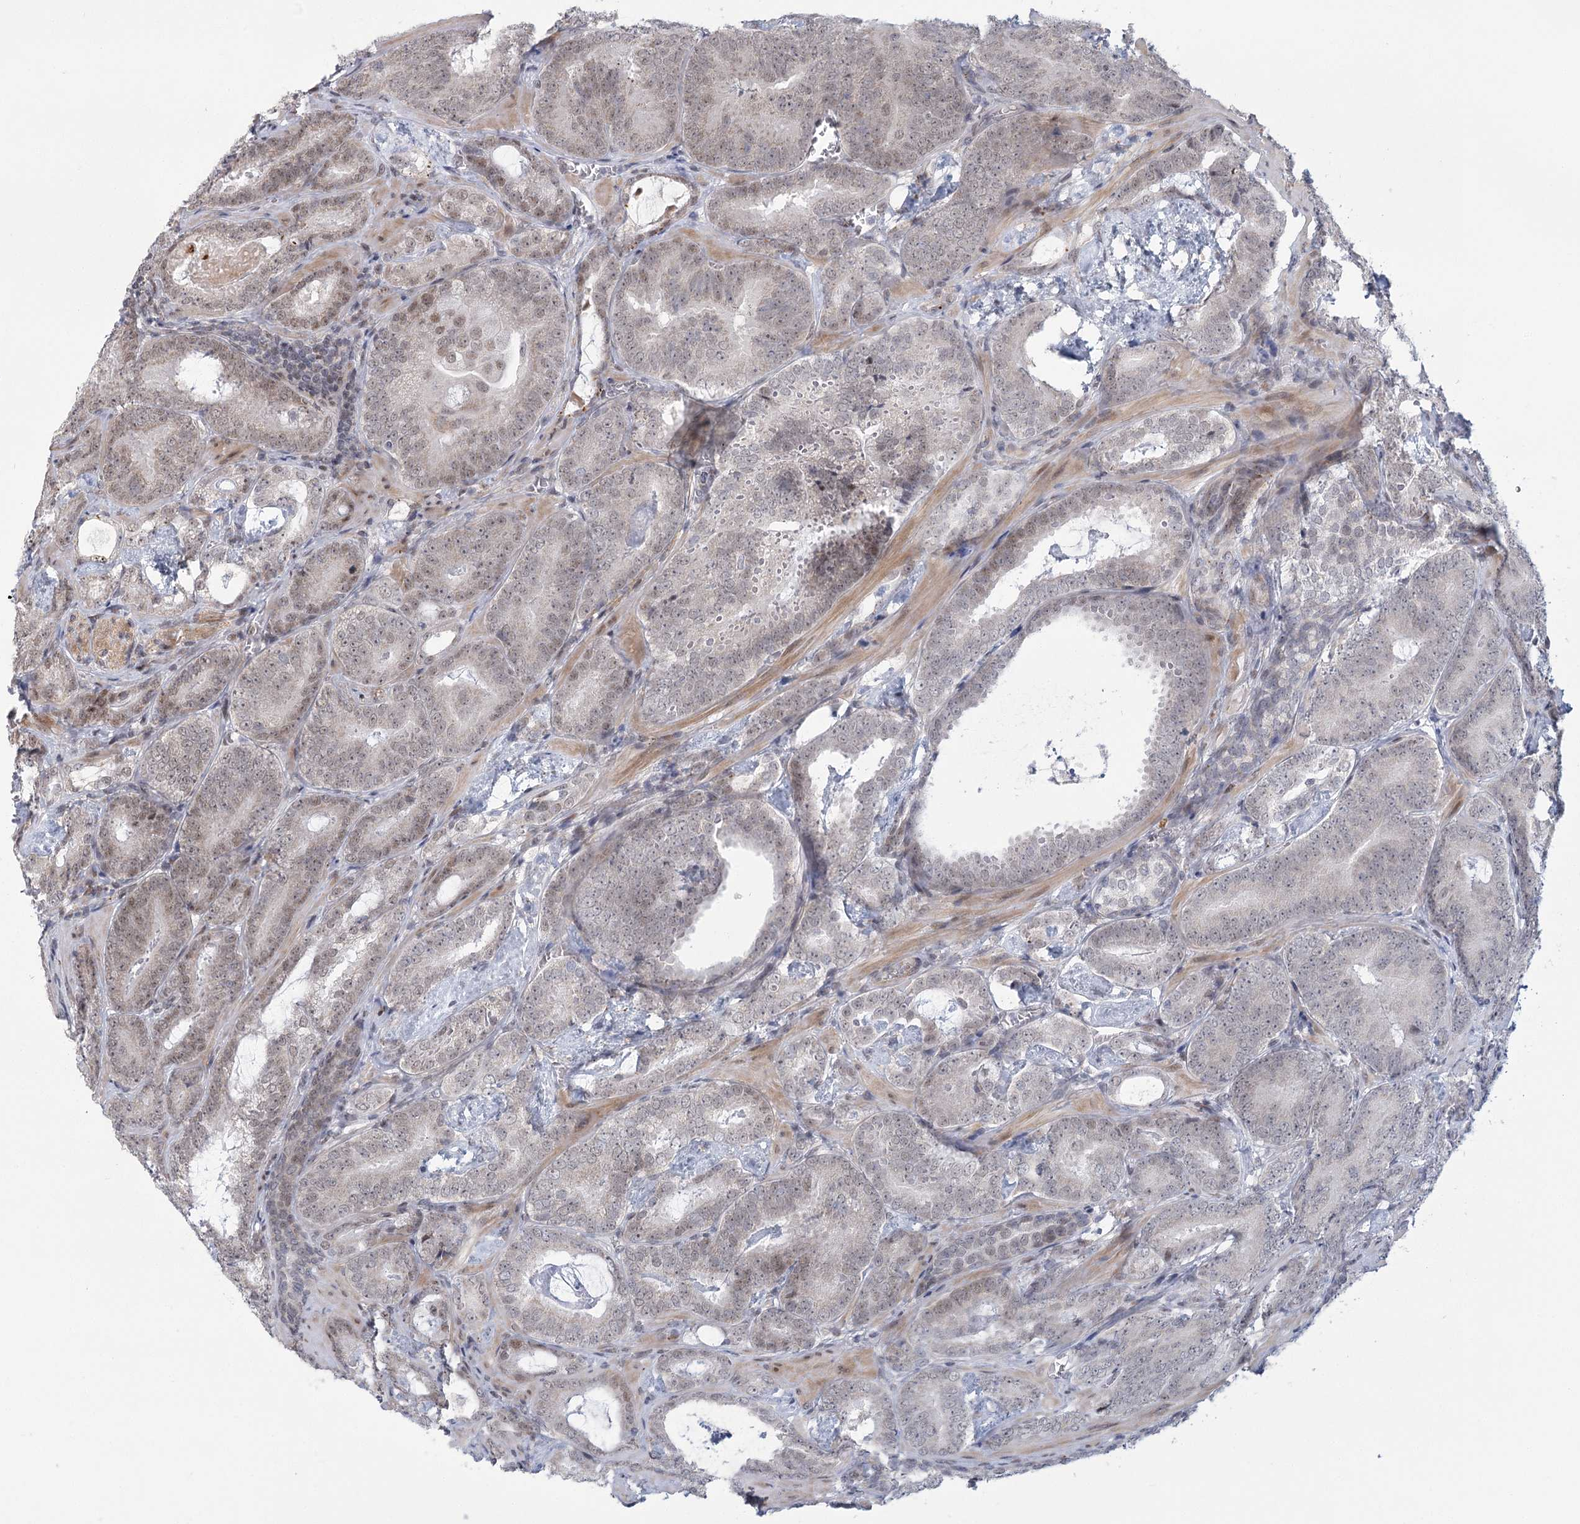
{"staining": {"intensity": "moderate", "quantity": "<25%", "location": "nuclear"}, "tissue": "prostate cancer", "cell_type": "Tumor cells", "image_type": "cancer", "snomed": [{"axis": "morphology", "description": "Adenocarcinoma, Low grade"}, {"axis": "topography", "description": "Prostate"}], "caption": "Immunohistochemistry of human adenocarcinoma (low-grade) (prostate) demonstrates low levels of moderate nuclear expression in approximately <25% of tumor cells. The staining was performed using DAB, with brown indicating positive protein expression. Nuclei are stained blue with hematoxylin.", "gene": "CIB4", "patient": {"sex": "male", "age": 60}}